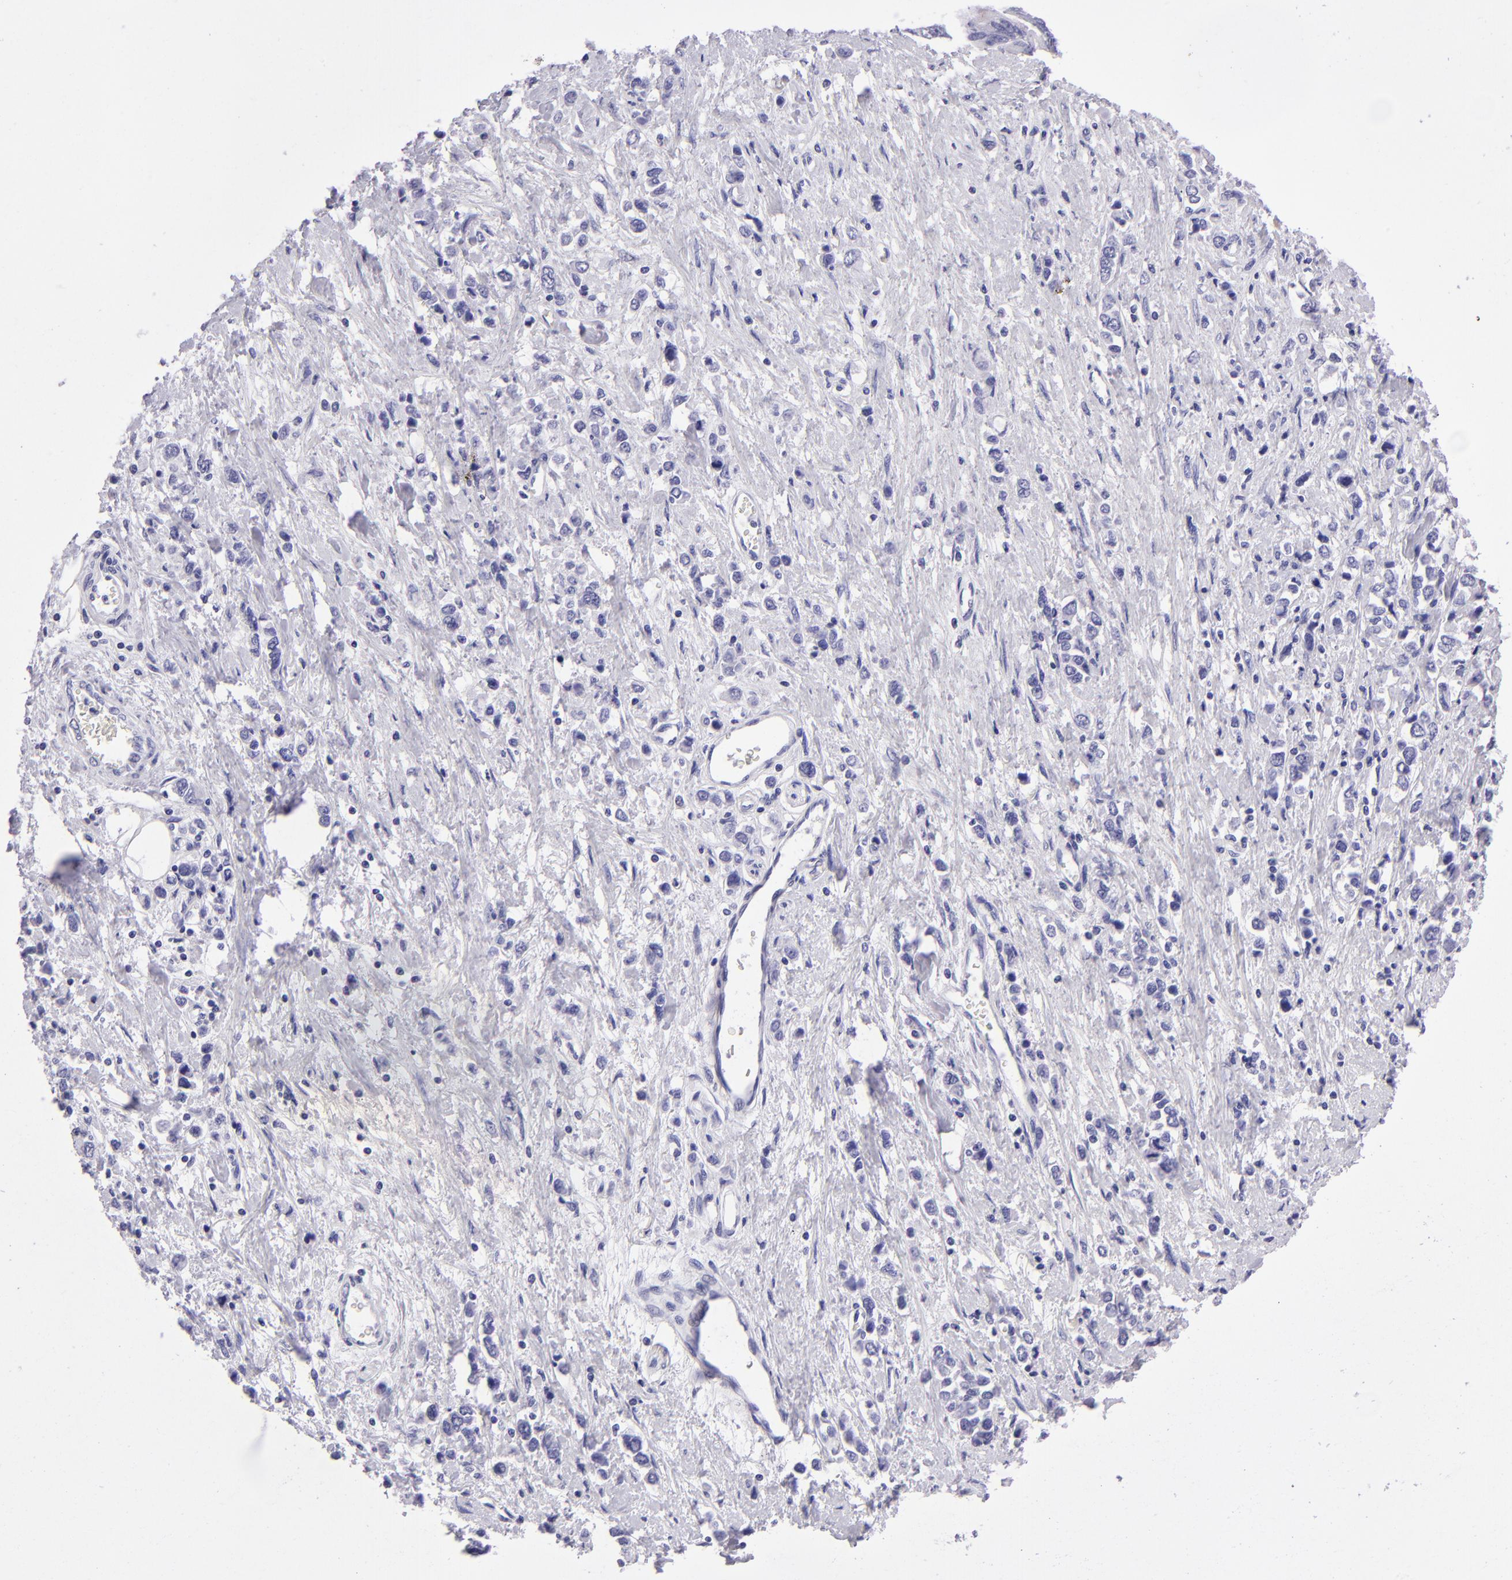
{"staining": {"intensity": "negative", "quantity": "none", "location": "none"}, "tissue": "stomach cancer", "cell_type": "Tumor cells", "image_type": "cancer", "snomed": [{"axis": "morphology", "description": "Adenocarcinoma, NOS"}, {"axis": "topography", "description": "Stomach, upper"}], "caption": "High magnification brightfield microscopy of adenocarcinoma (stomach) stained with DAB (brown) and counterstained with hematoxylin (blue): tumor cells show no significant expression.", "gene": "TYRP1", "patient": {"sex": "male", "age": 76}}